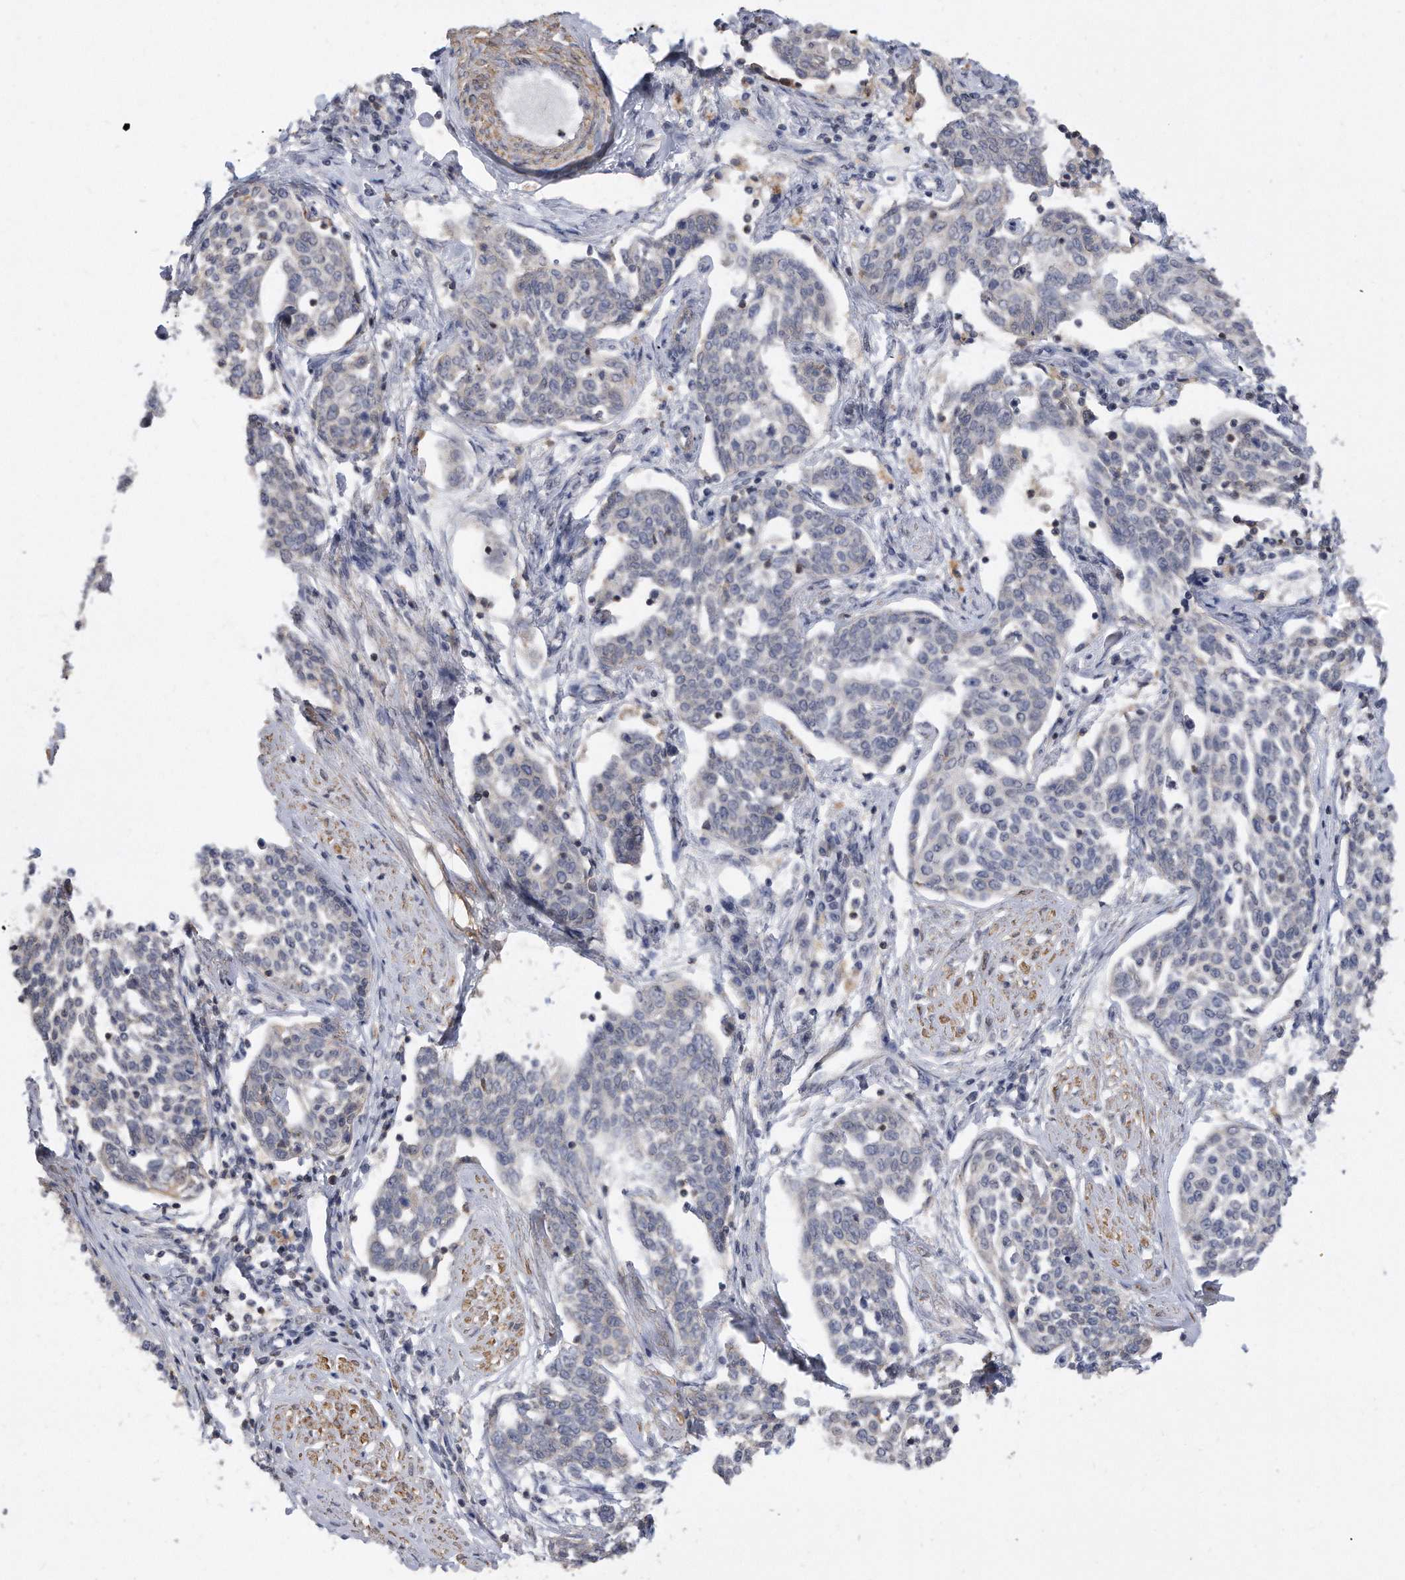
{"staining": {"intensity": "negative", "quantity": "none", "location": "none"}, "tissue": "cervical cancer", "cell_type": "Tumor cells", "image_type": "cancer", "snomed": [{"axis": "morphology", "description": "Squamous cell carcinoma, NOS"}, {"axis": "topography", "description": "Cervix"}], "caption": "This image is of squamous cell carcinoma (cervical) stained with immunohistochemistry to label a protein in brown with the nuclei are counter-stained blue. There is no positivity in tumor cells. The staining was performed using DAB to visualize the protein expression in brown, while the nuclei were stained in blue with hematoxylin (Magnification: 20x).", "gene": "TCP1", "patient": {"sex": "female", "age": 34}}